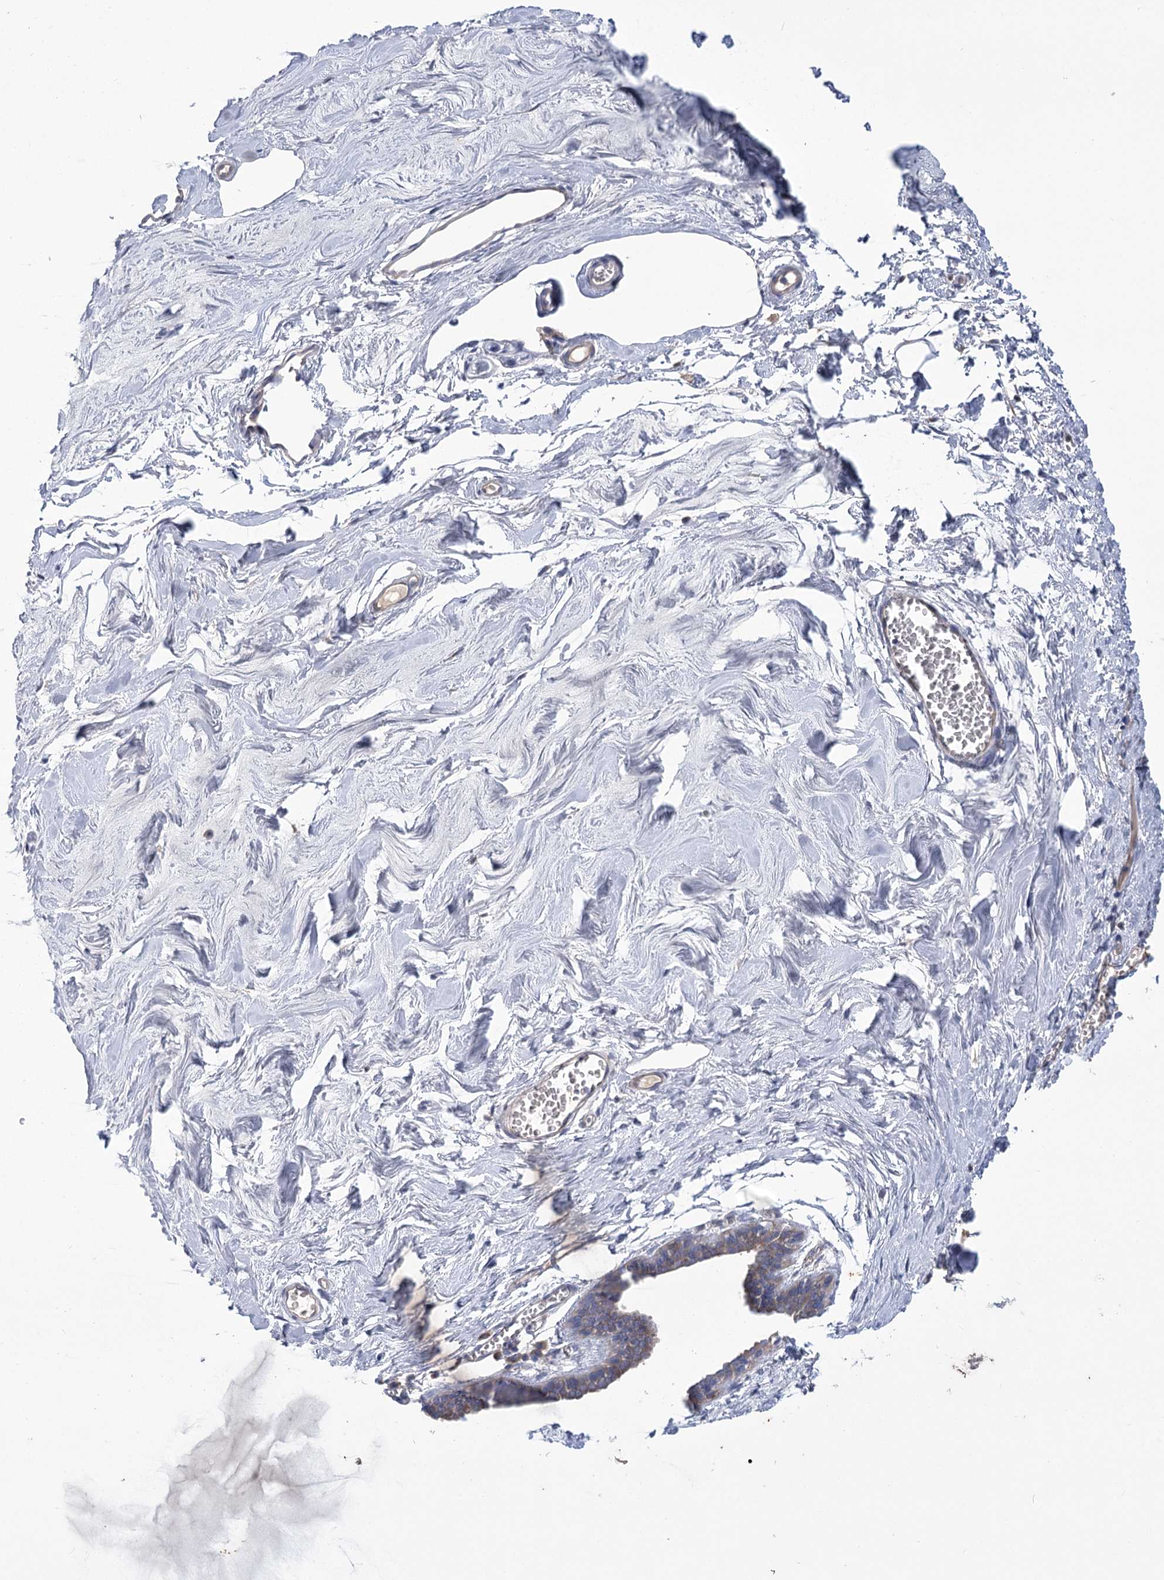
{"staining": {"intensity": "negative", "quantity": "none", "location": "none"}, "tissue": "breast", "cell_type": "Adipocytes", "image_type": "normal", "snomed": [{"axis": "morphology", "description": "Normal tissue, NOS"}, {"axis": "topography", "description": "Breast"}], "caption": "Immunohistochemistry (IHC) histopathology image of normal human breast stained for a protein (brown), which shows no expression in adipocytes.", "gene": "PBLD", "patient": {"sex": "female", "age": 27}}